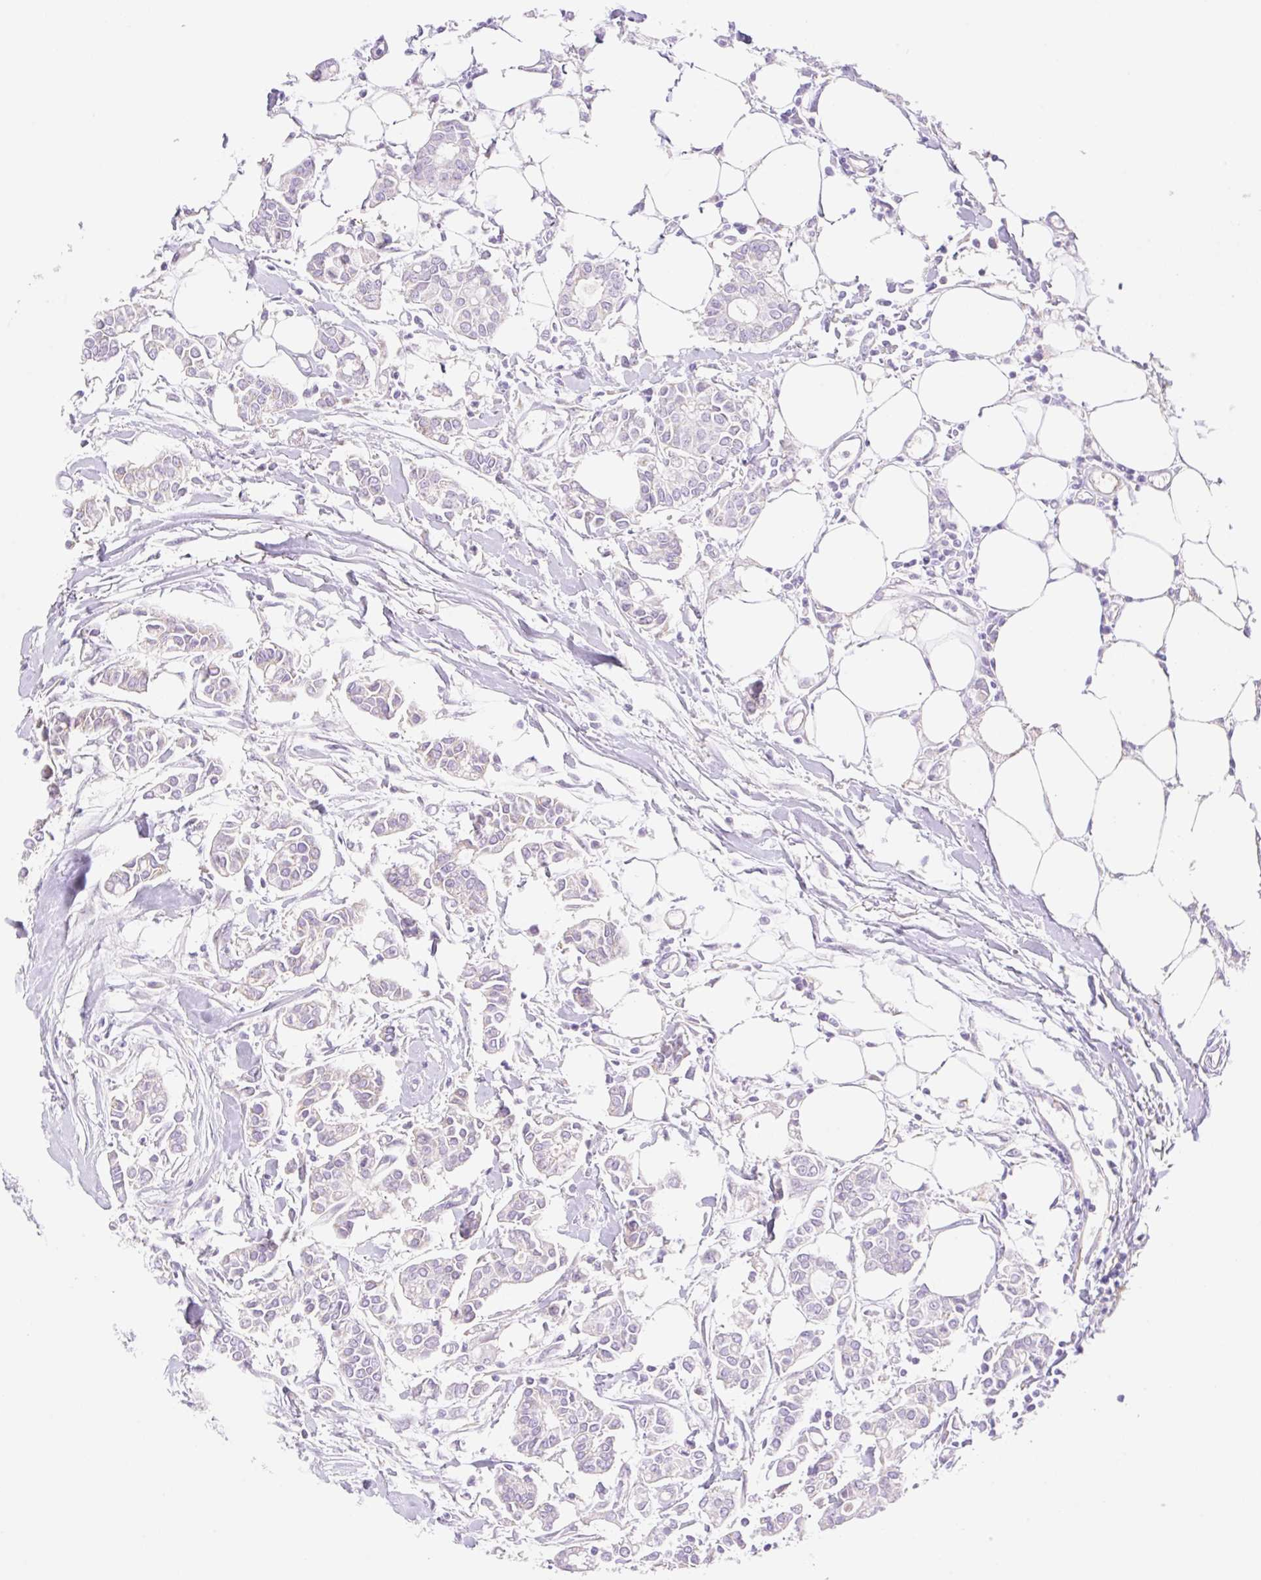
{"staining": {"intensity": "negative", "quantity": "none", "location": "none"}, "tissue": "breast cancer", "cell_type": "Tumor cells", "image_type": "cancer", "snomed": [{"axis": "morphology", "description": "Duct carcinoma"}, {"axis": "topography", "description": "Breast"}], "caption": "A photomicrograph of human breast intraductal carcinoma is negative for staining in tumor cells.", "gene": "DENND5A", "patient": {"sex": "female", "age": 84}}